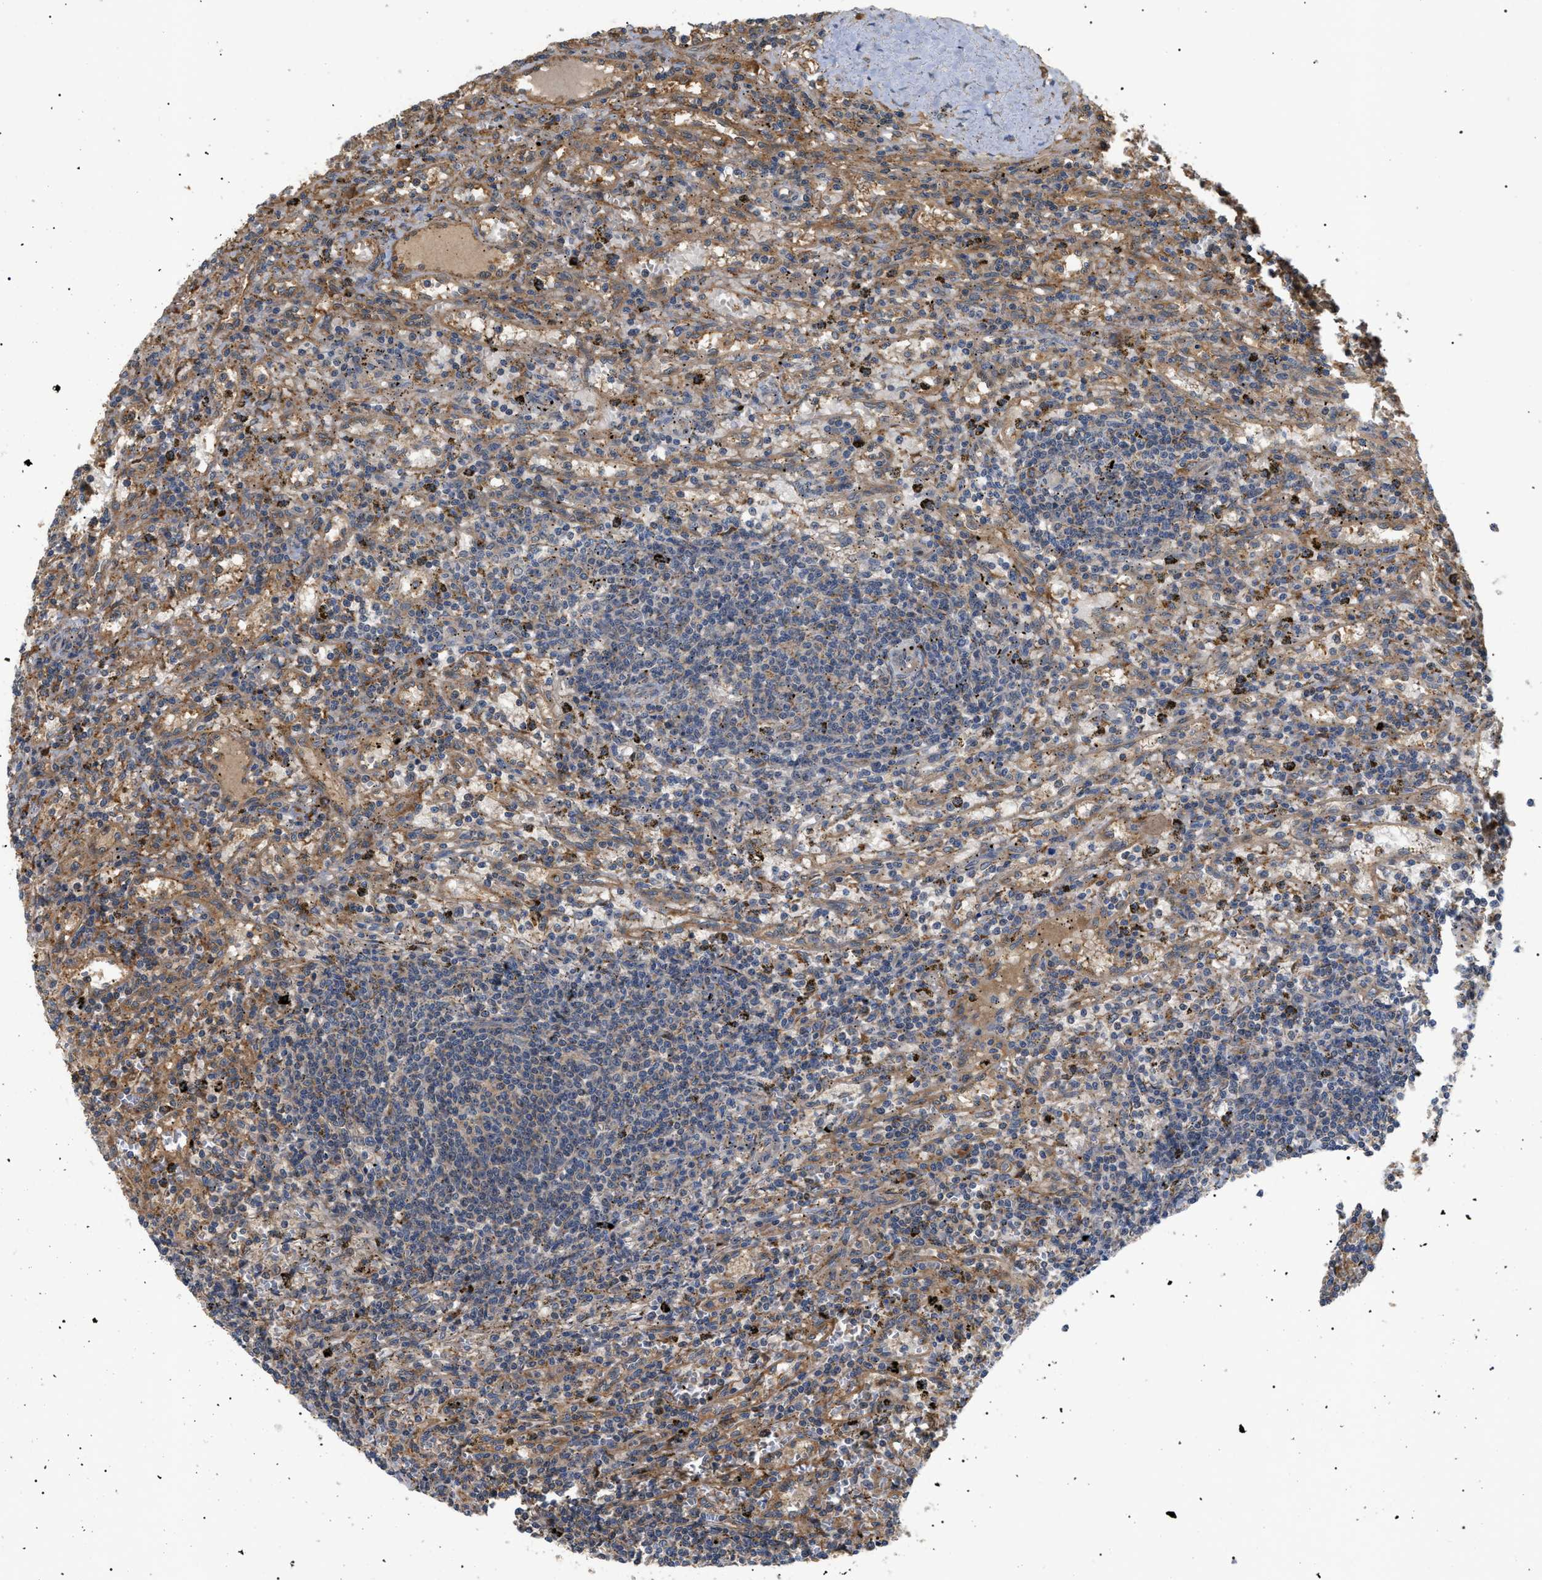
{"staining": {"intensity": "weak", "quantity": "<25%", "location": "nuclear"}, "tissue": "lymphoma", "cell_type": "Tumor cells", "image_type": "cancer", "snomed": [{"axis": "morphology", "description": "Malignant lymphoma, non-Hodgkin's type, Low grade"}, {"axis": "topography", "description": "Spleen"}], "caption": "This is an IHC photomicrograph of lymphoma. There is no positivity in tumor cells.", "gene": "ASTL", "patient": {"sex": "male", "age": 76}}